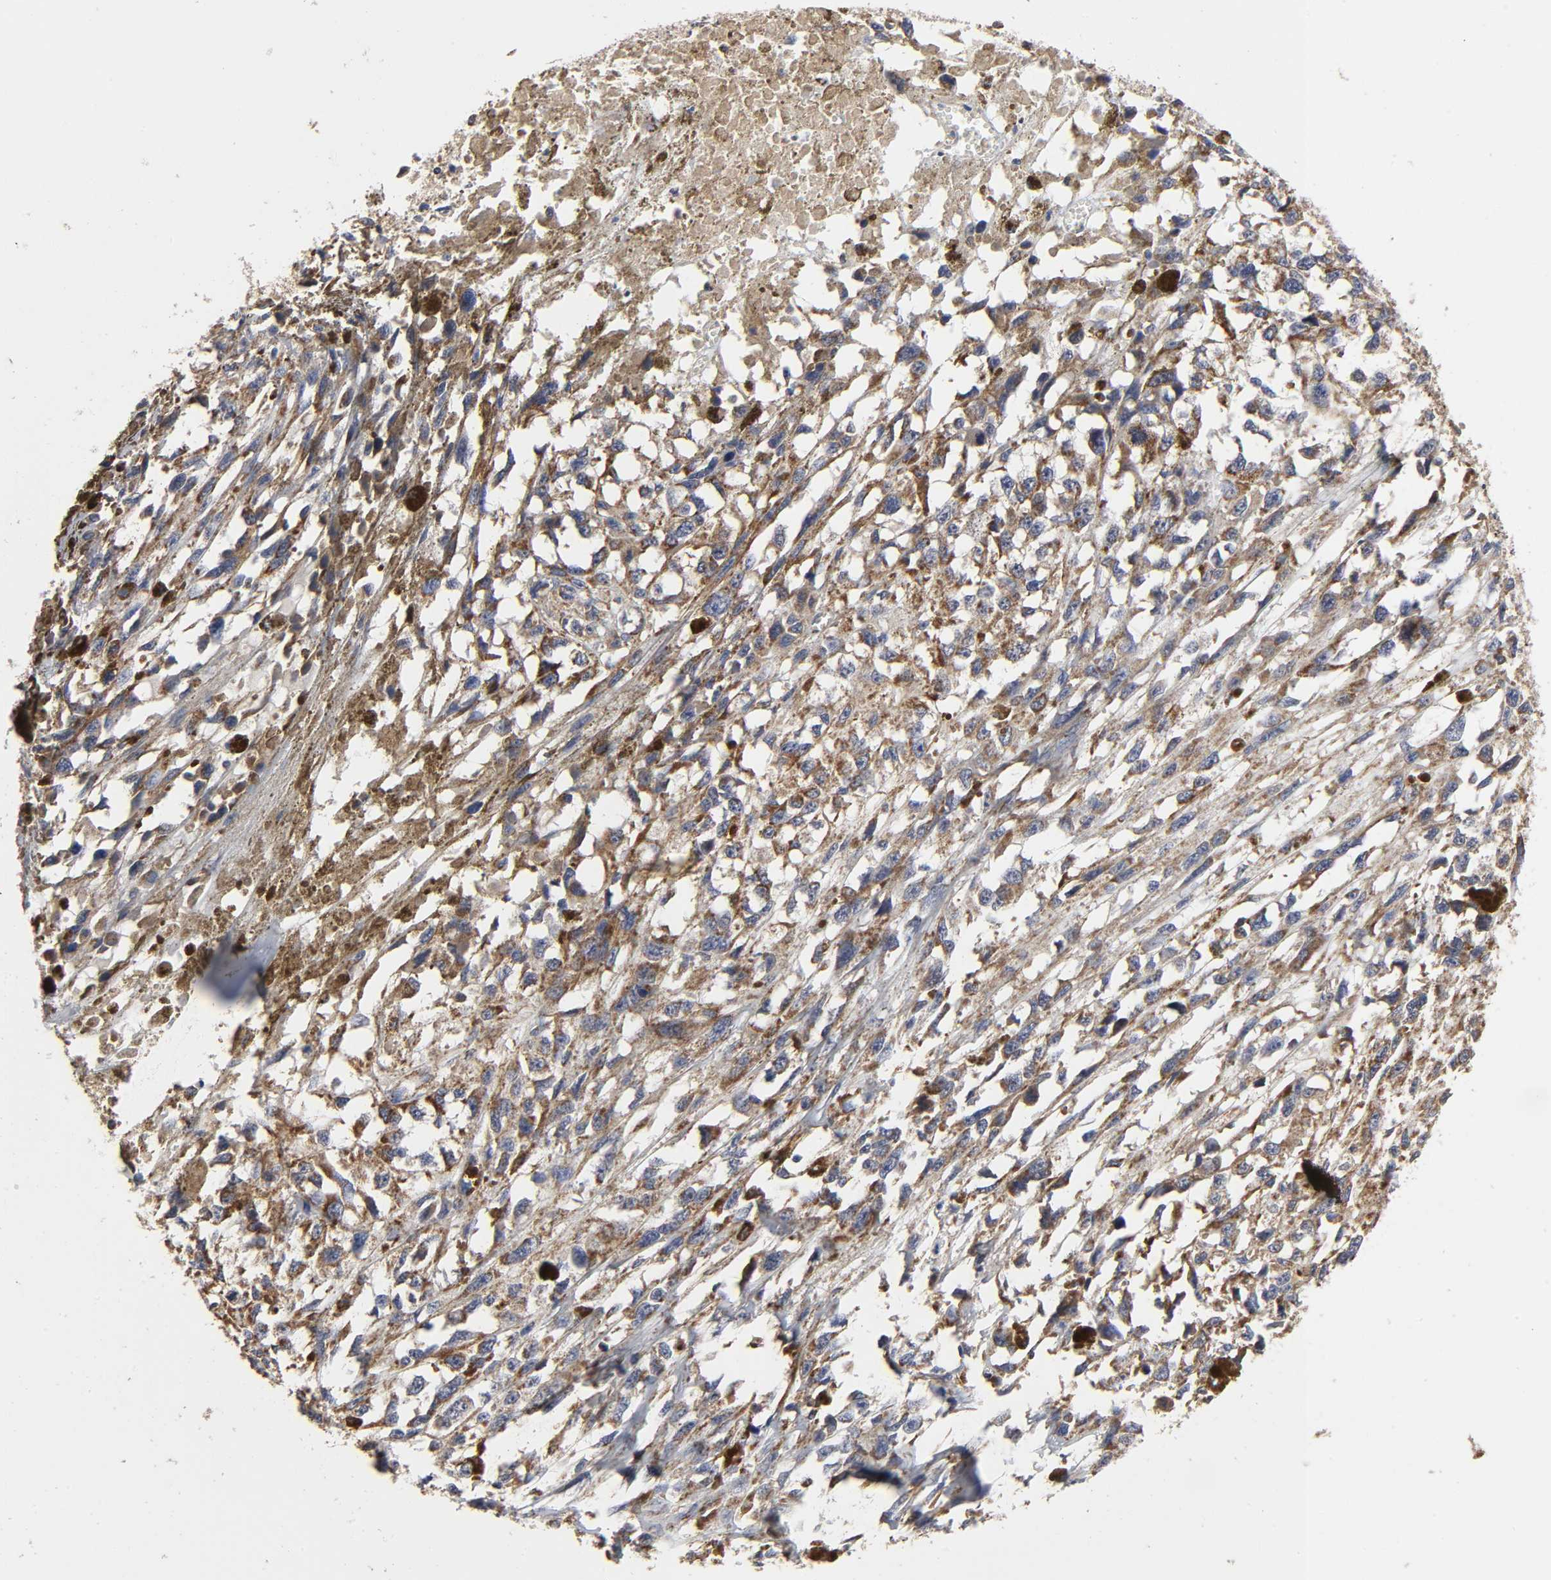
{"staining": {"intensity": "moderate", "quantity": ">75%", "location": "cytoplasmic/membranous"}, "tissue": "melanoma", "cell_type": "Tumor cells", "image_type": "cancer", "snomed": [{"axis": "morphology", "description": "Malignant melanoma, Metastatic site"}, {"axis": "topography", "description": "Lymph node"}], "caption": "A photomicrograph of human melanoma stained for a protein displays moderate cytoplasmic/membranous brown staining in tumor cells.", "gene": "COX6B1", "patient": {"sex": "male", "age": 59}}